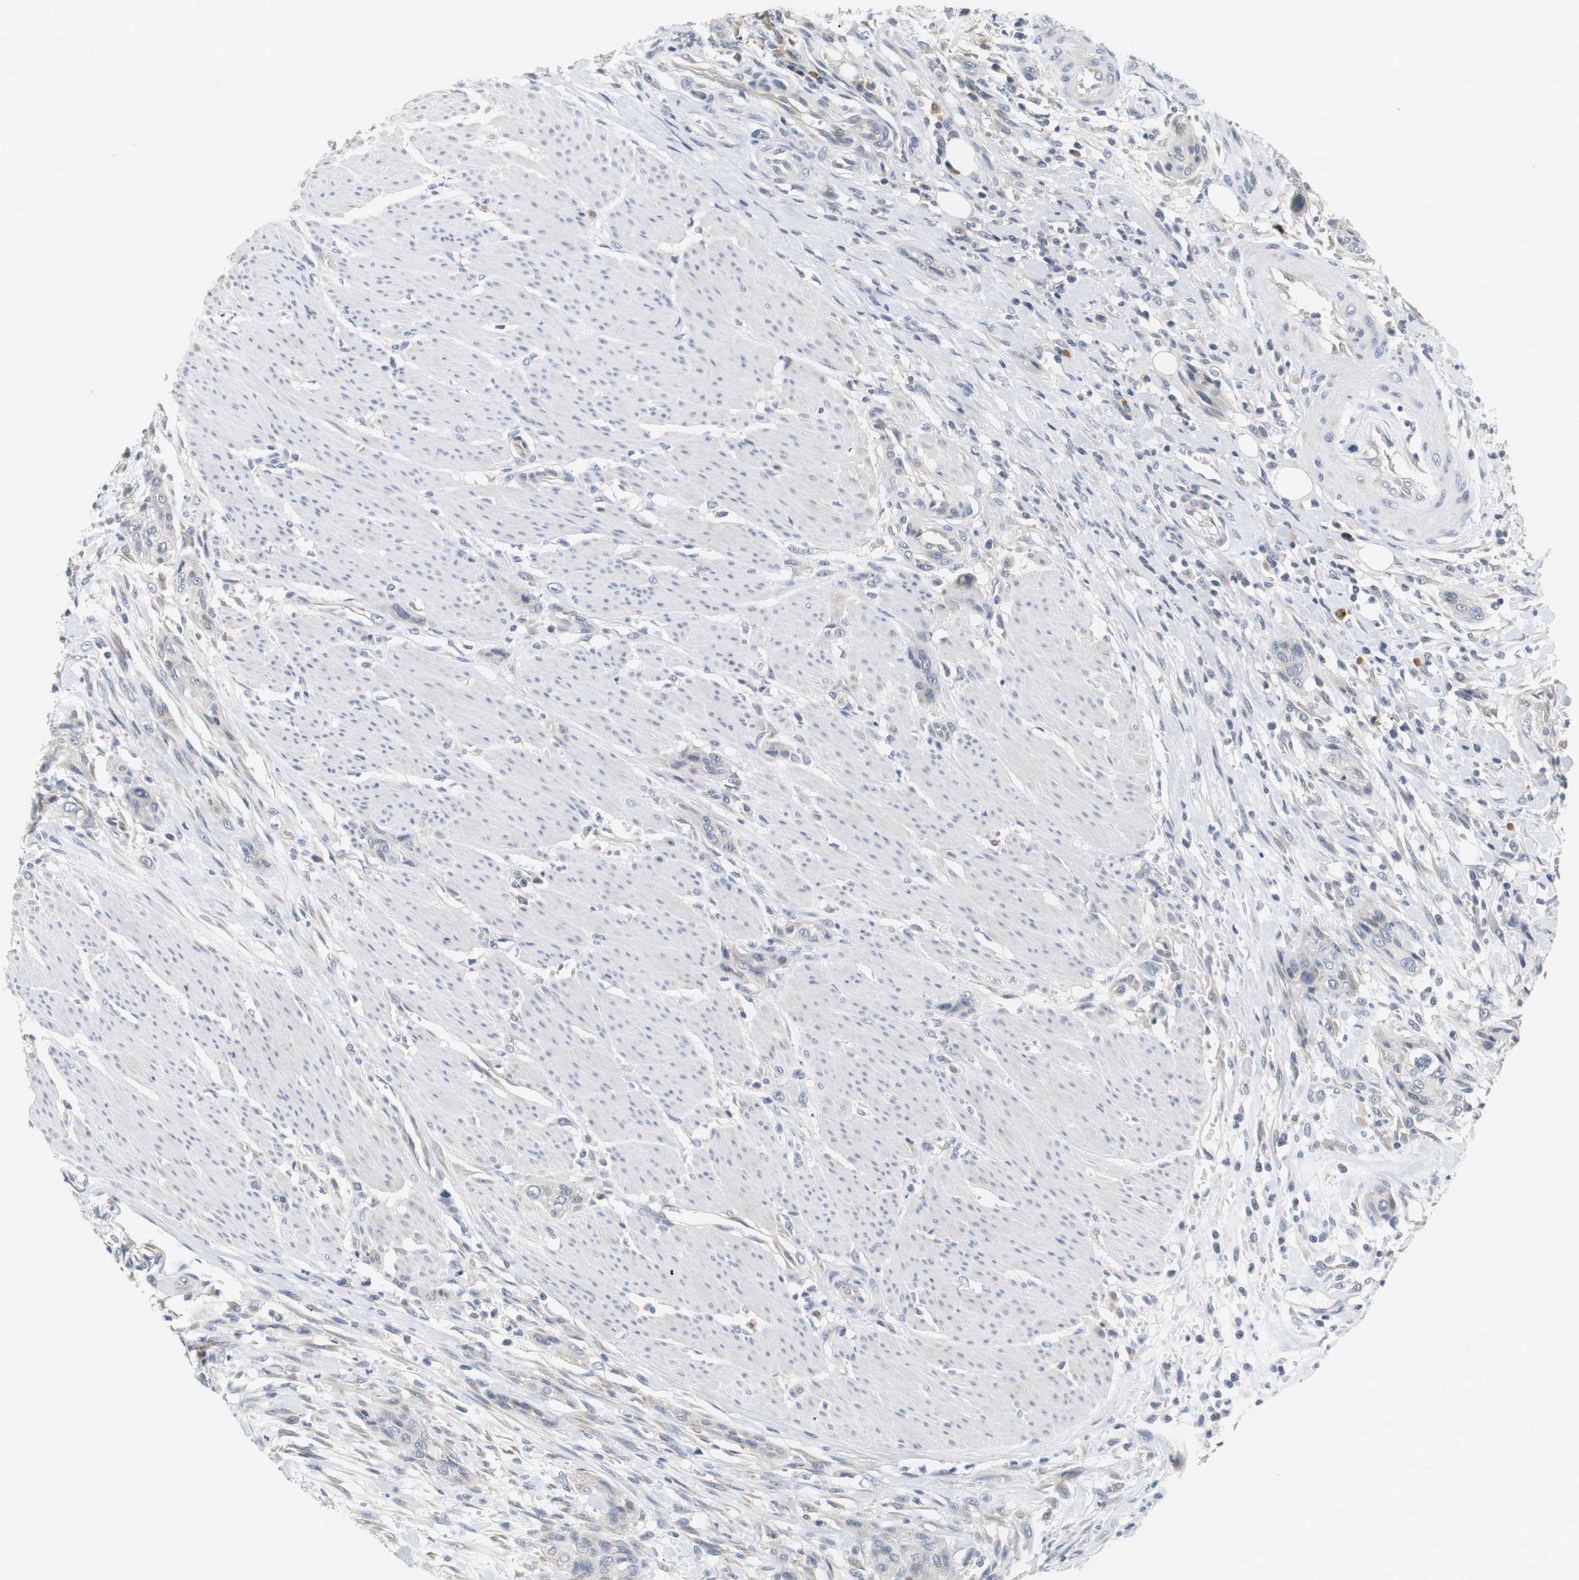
{"staining": {"intensity": "negative", "quantity": "none", "location": "none"}, "tissue": "urothelial cancer", "cell_type": "Tumor cells", "image_type": "cancer", "snomed": [{"axis": "morphology", "description": "Urothelial carcinoma, High grade"}, {"axis": "topography", "description": "Urinary bladder"}], "caption": "DAB immunohistochemical staining of human urothelial cancer displays no significant expression in tumor cells.", "gene": "EVA1C", "patient": {"sex": "male", "age": 35}}